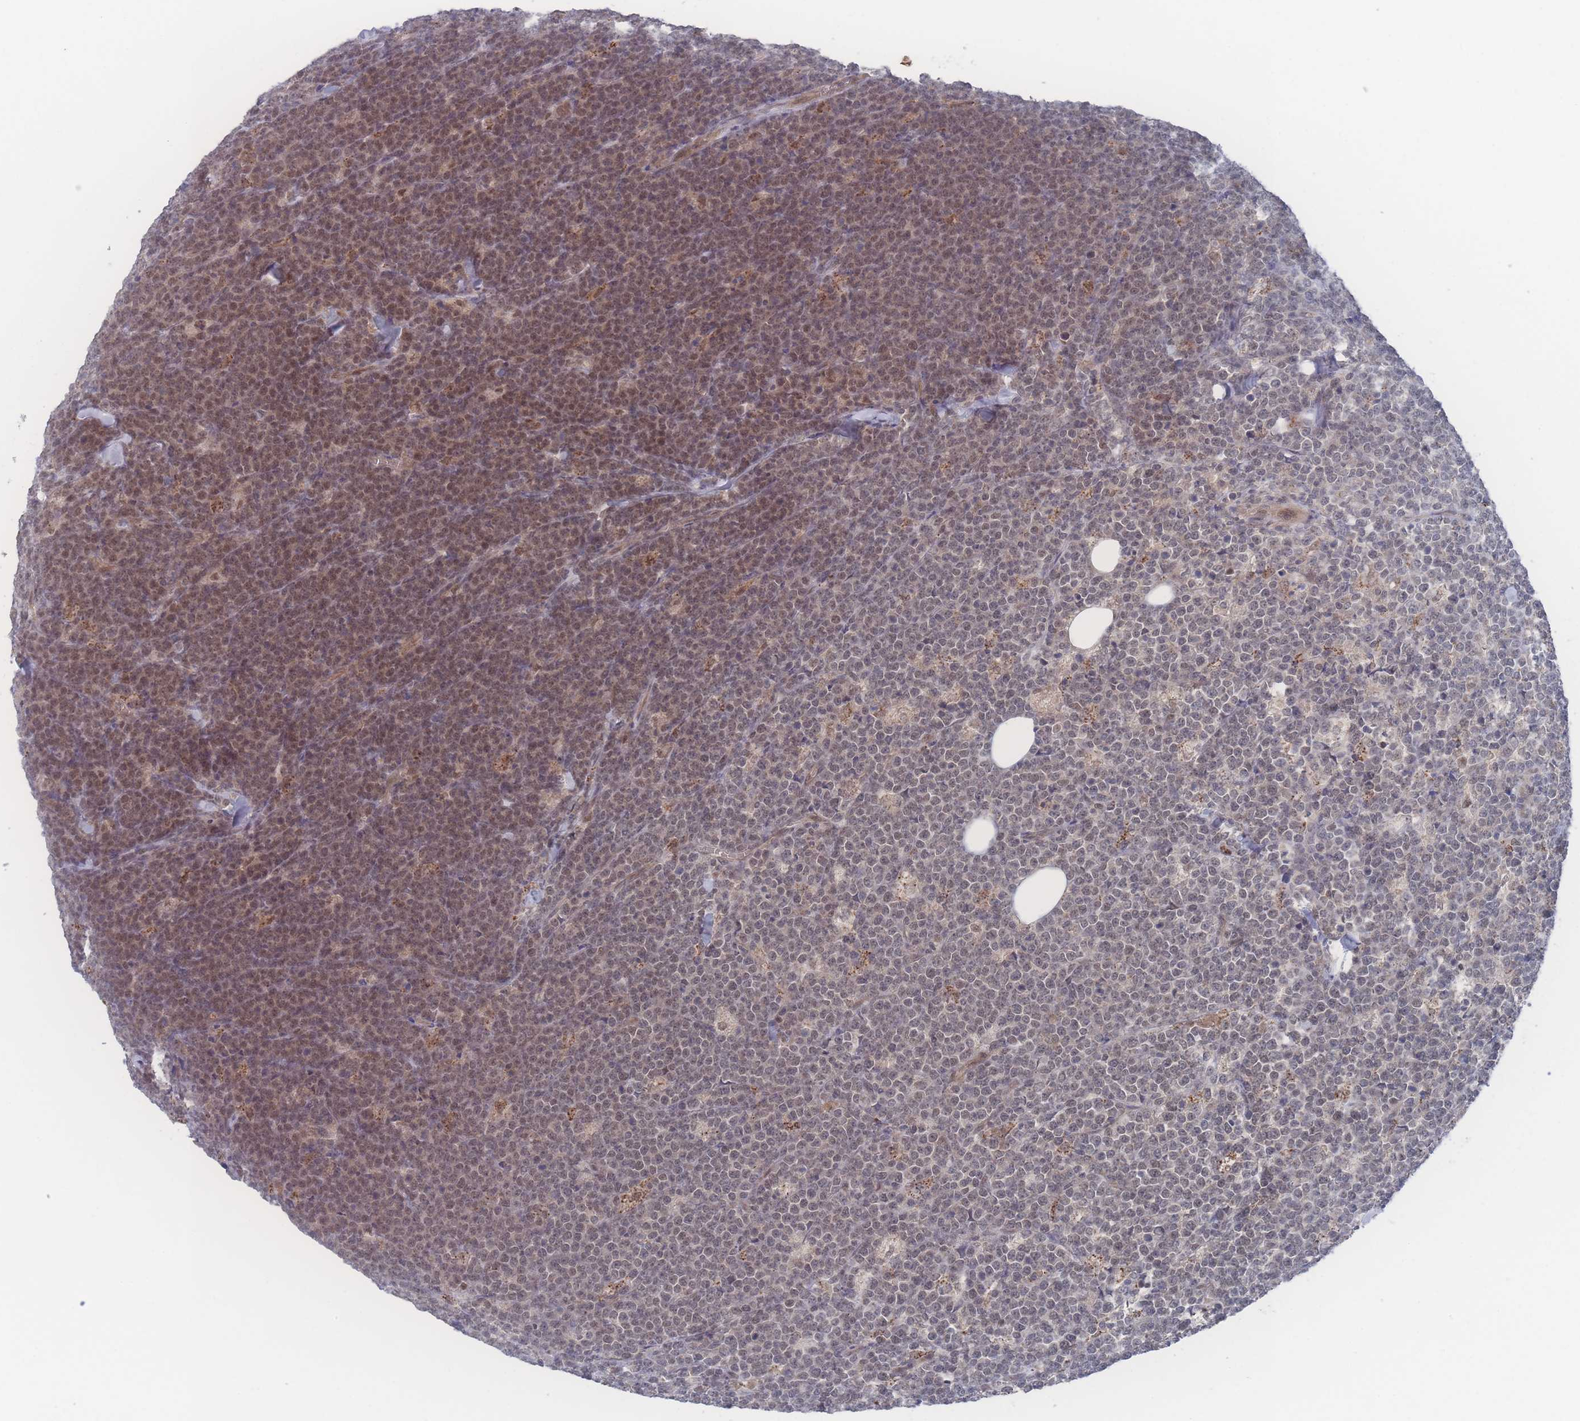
{"staining": {"intensity": "weak", "quantity": "25%-75%", "location": "nuclear"}, "tissue": "lymphoma", "cell_type": "Tumor cells", "image_type": "cancer", "snomed": [{"axis": "morphology", "description": "Malignant lymphoma, non-Hodgkin's type, High grade"}, {"axis": "topography", "description": "Small intestine"}], "caption": "Tumor cells demonstrate weak nuclear expression in approximately 25%-75% of cells in lymphoma.", "gene": "NBEAL1", "patient": {"sex": "male", "age": 8}}